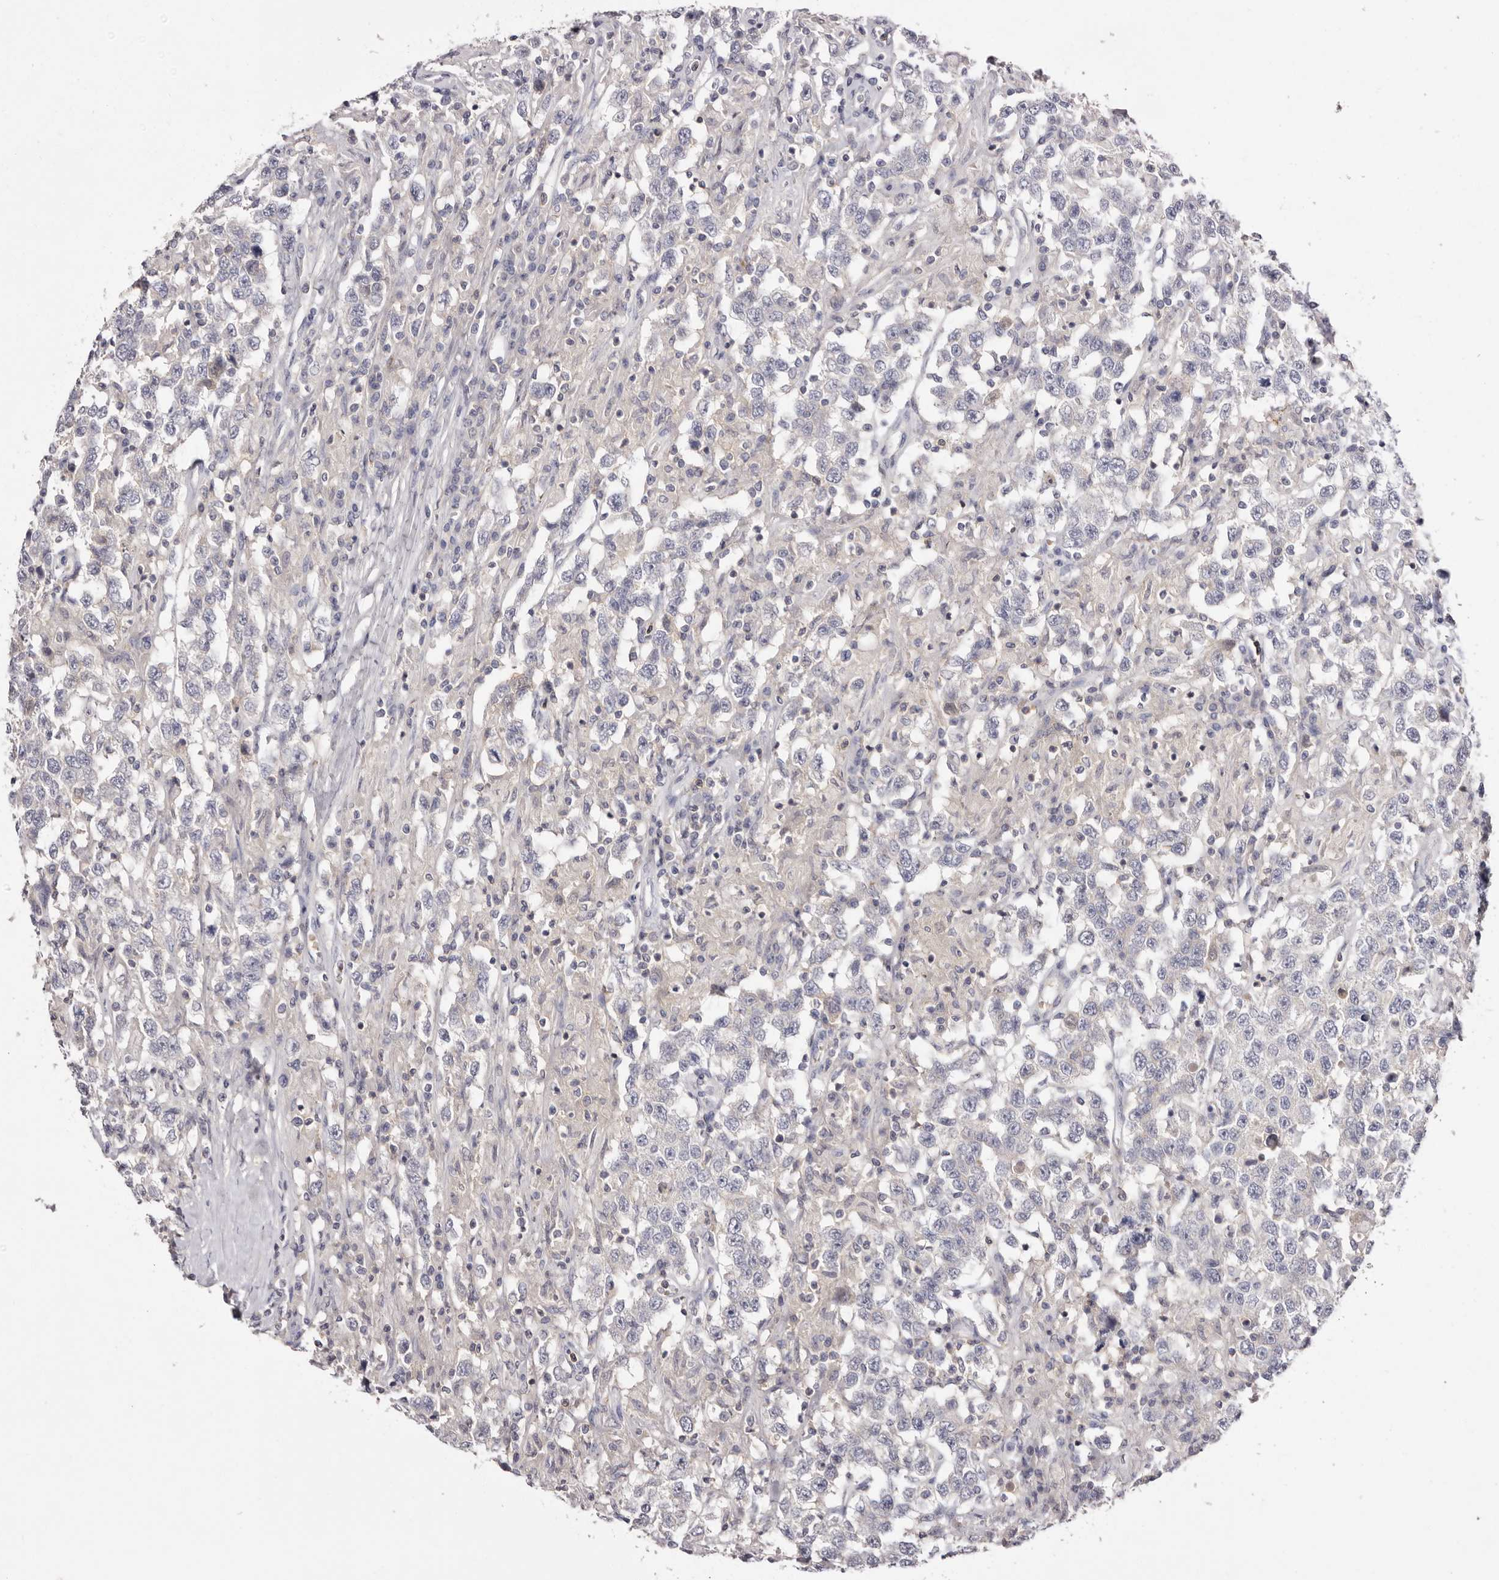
{"staining": {"intensity": "negative", "quantity": "none", "location": "none"}, "tissue": "testis cancer", "cell_type": "Tumor cells", "image_type": "cancer", "snomed": [{"axis": "morphology", "description": "Seminoma, NOS"}, {"axis": "topography", "description": "Testis"}], "caption": "Tumor cells are negative for brown protein staining in seminoma (testis).", "gene": "S1PR5", "patient": {"sex": "male", "age": 41}}